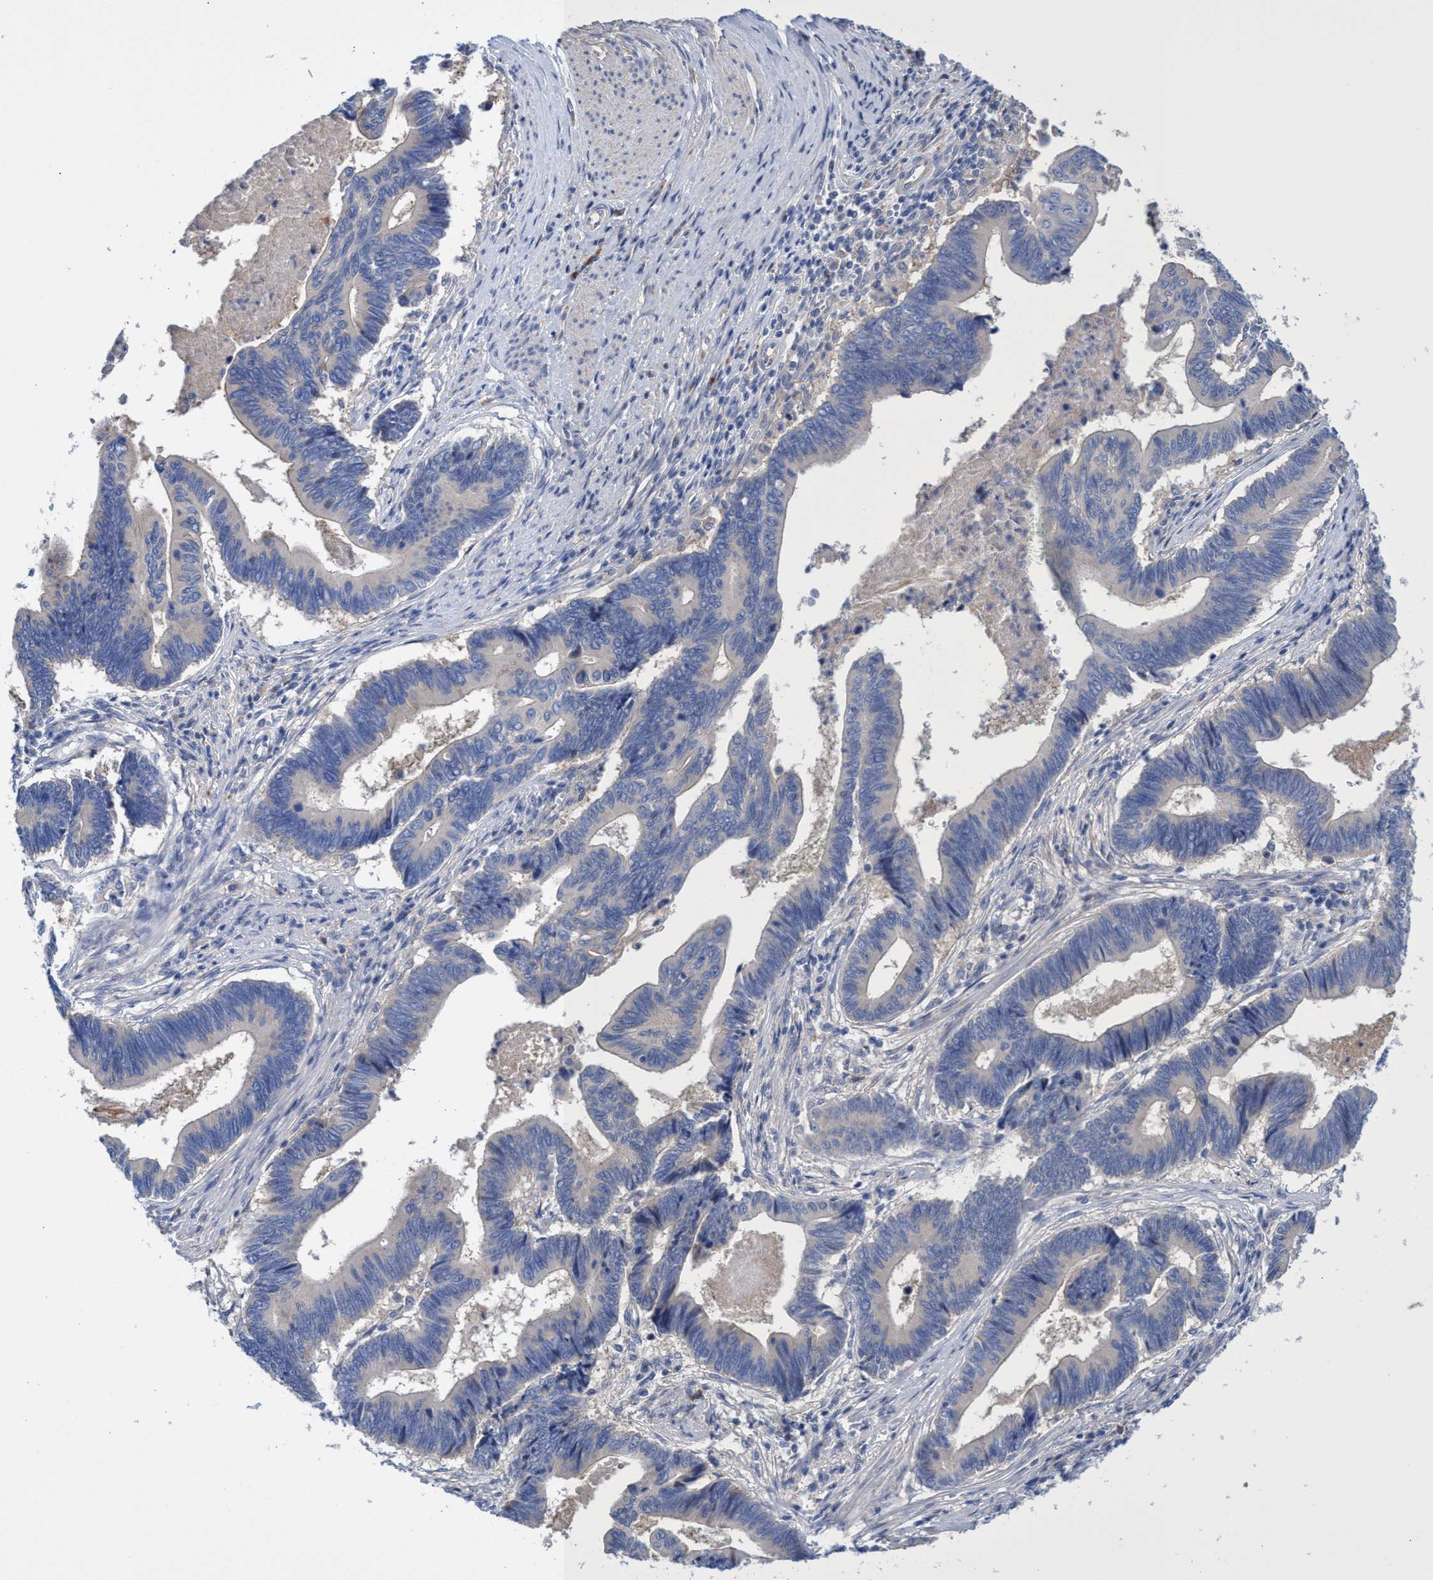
{"staining": {"intensity": "negative", "quantity": "none", "location": "none"}, "tissue": "pancreatic cancer", "cell_type": "Tumor cells", "image_type": "cancer", "snomed": [{"axis": "morphology", "description": "Adenocarcinoma, NOS"}, {"axis": "topography", "description": "Pancreas"}], "caption": "The micrograph demonstrates no staining of tumor cells in adenocarcinoma (pancreatic).", "gene": "SVEP1", "patient": {"sex": "female", "age": 70}}